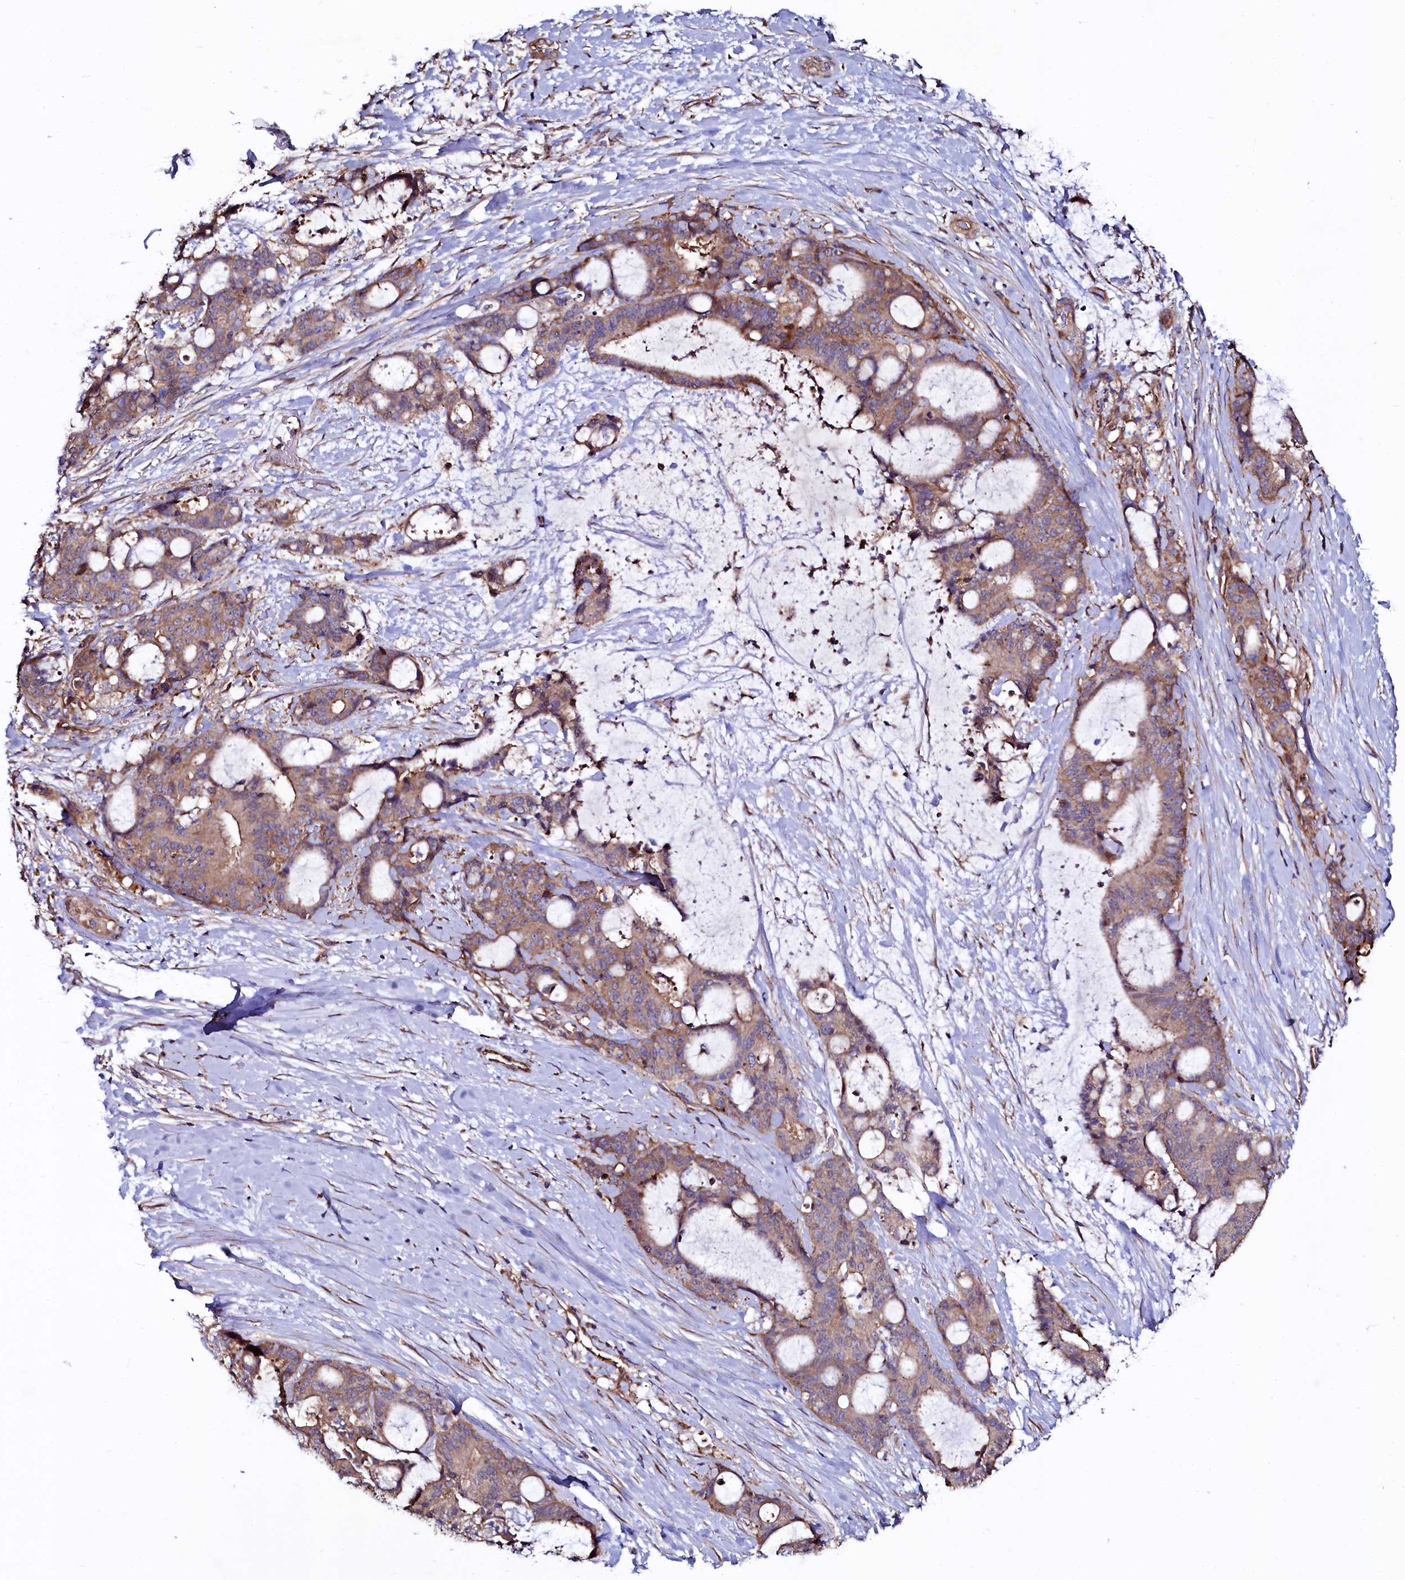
{"staining": {"intensity": "moderate", "quantity": ">75%", "location": "cytoplasmic/membranous"}, "tissue": "liver cancer", "cell_type": "Tumor cells", "image_type": "cancer", "snomed": [{"axis": "morphology", "description": "Normal tissue, NOS"}, {"axis": "morphology", "description": "Cholangiocarcinoma"}, {"axis": "topography", "description": "Liver"}, {"axis": "topography", "description": "Peripheral nerve tissue"}], "caption": "This histopathology image reveals immunohistochemistry (IHC) staining of human cholangiocarcinoma (liver), with medium moderate cytoplasmic/membranous positivity in approximately >75% of tumor cells.", "gene": "USPL1", "patient": {"sex": "female", "age": 73}}